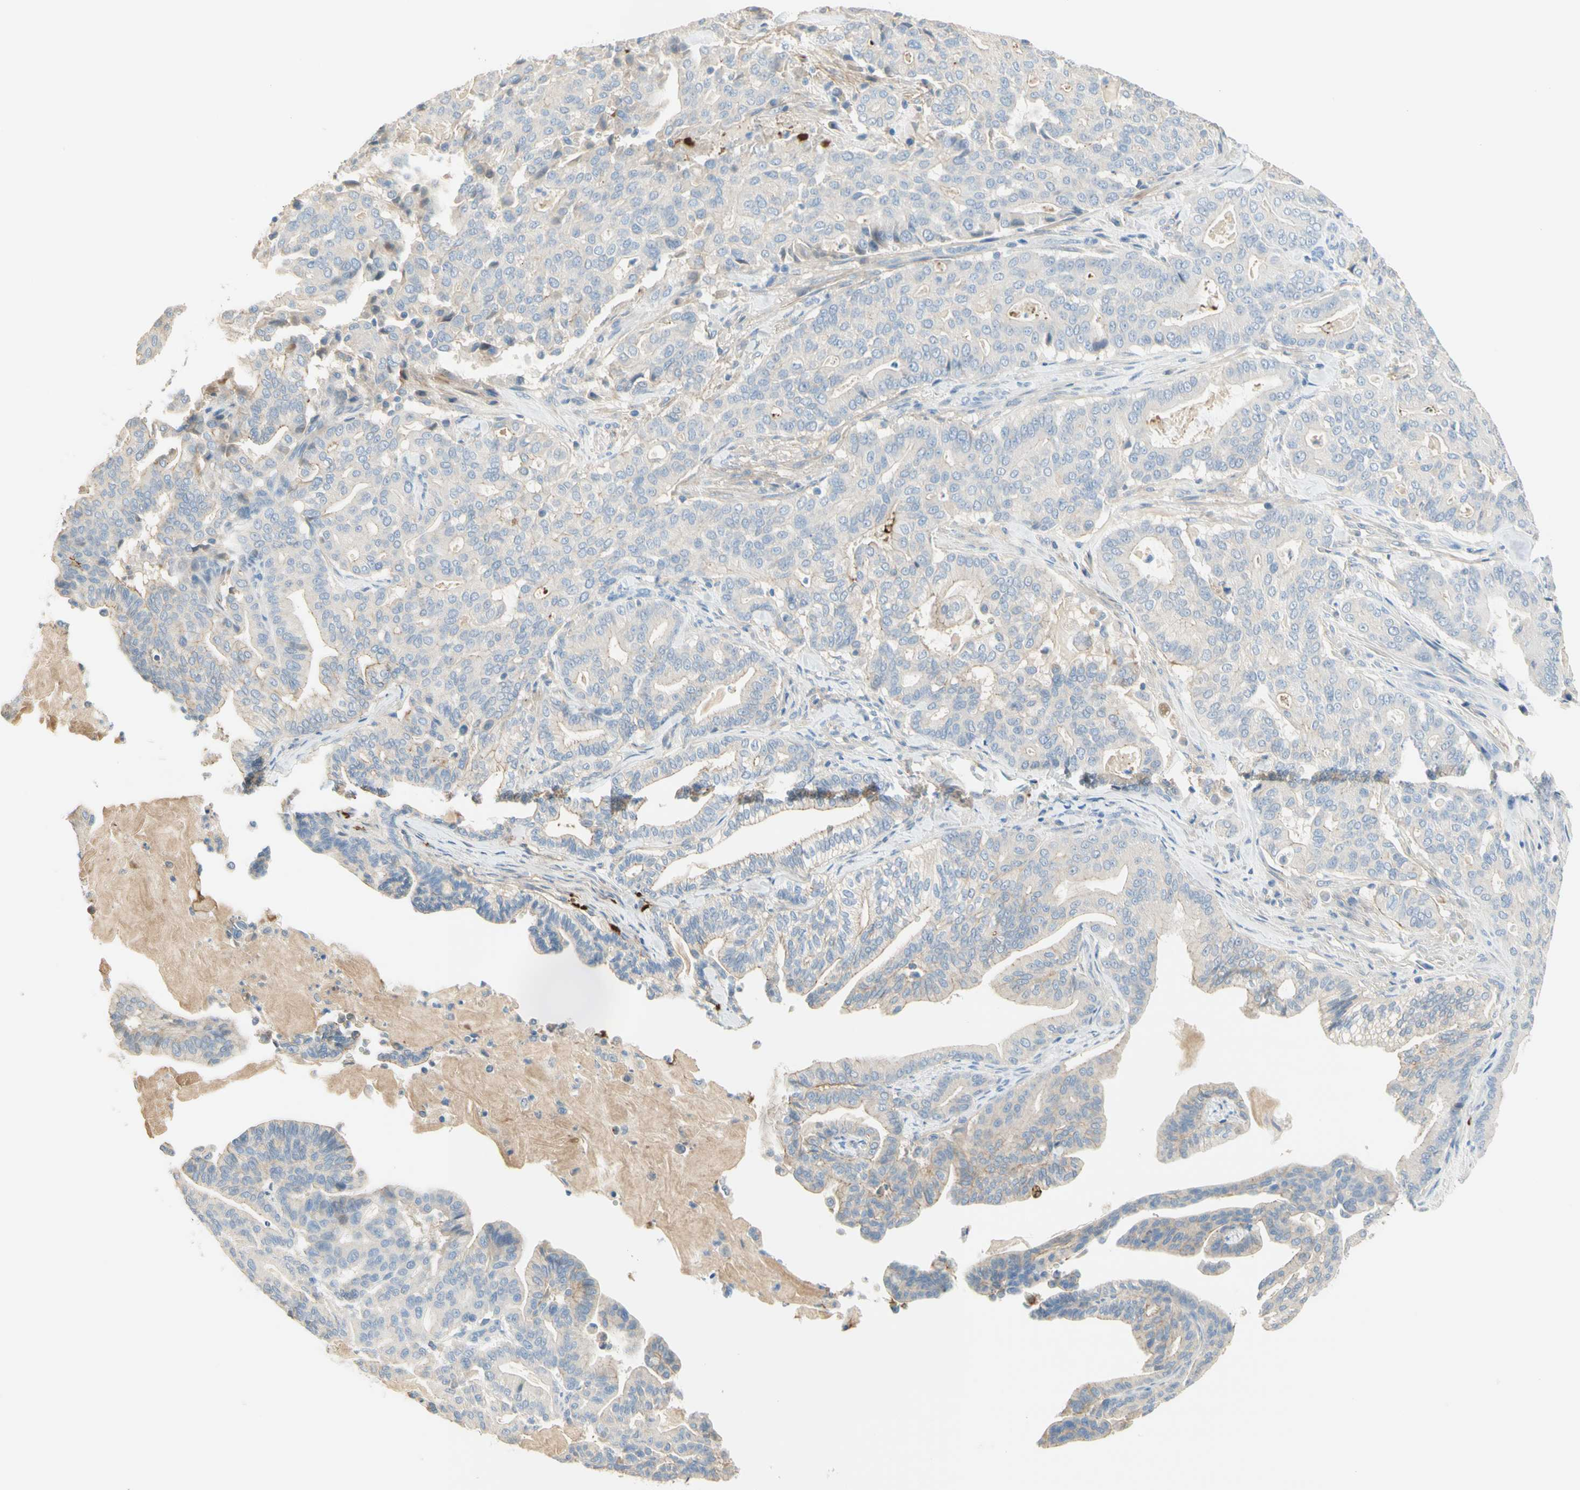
{"staining": {"intensity": "weak", "quantity": ">75%", "location": "cytoplasmic/membranous"}, "tissue": "pancreatic cancer", "cell_type": "Tumor cells", "image_type": "cancer", "snomed": [{"axis": "morphology", "description": "Adenocarcinoma, NOS"}, {"axis": "topography", "description": "Pancreas"}], "caption": "A histopathology image of adenocarcinoma (pancreatic) stained for a protein shows weak cytoplasmic/membranous brown staining in tumor cells.", "gene": "NECTIN4", "patient": {"sex": "male", "age": 63}}